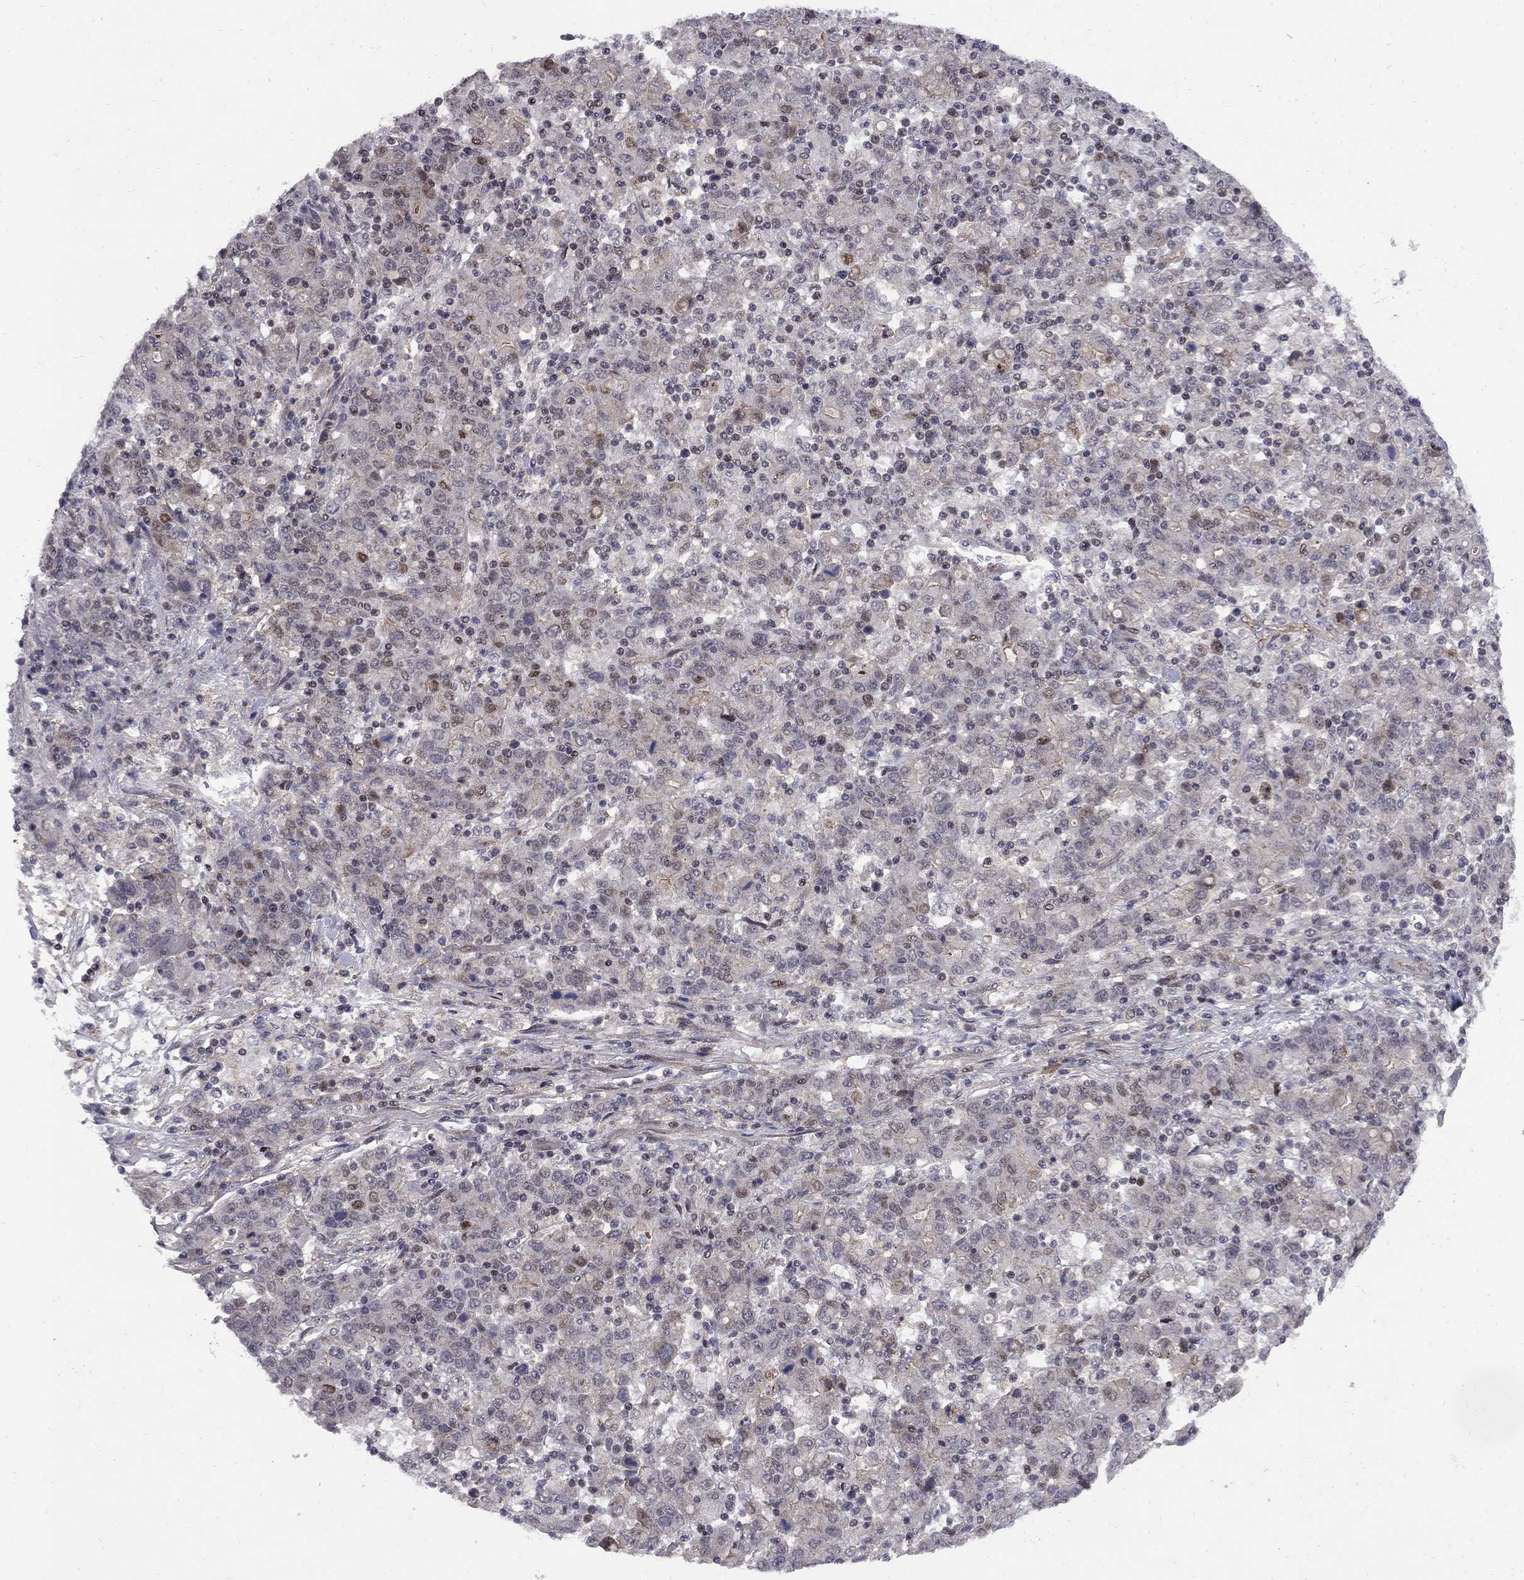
{"staining": {"intensity": "moderate", "quantity": "<25%", "location": "nuclear"}, "tissue": "stomach cancer", "cell_type": "Tumor cells", "image_type": "cancer", "snomed": [{"axis": "morphology", "description": "Adenocarcinoma, NOS"}, {"axis": "topography", "description": "Stomach, upper"}], "caption": "Moderate nuclear protein positivity is present in approximately <25% of tumor cells in stomach cancer (adenocarcinoma). The protein is shown in brown color, while the nuclei are stained blue.", "gene": "BRF1", "patient": {"sex": "male", "age": 69}}